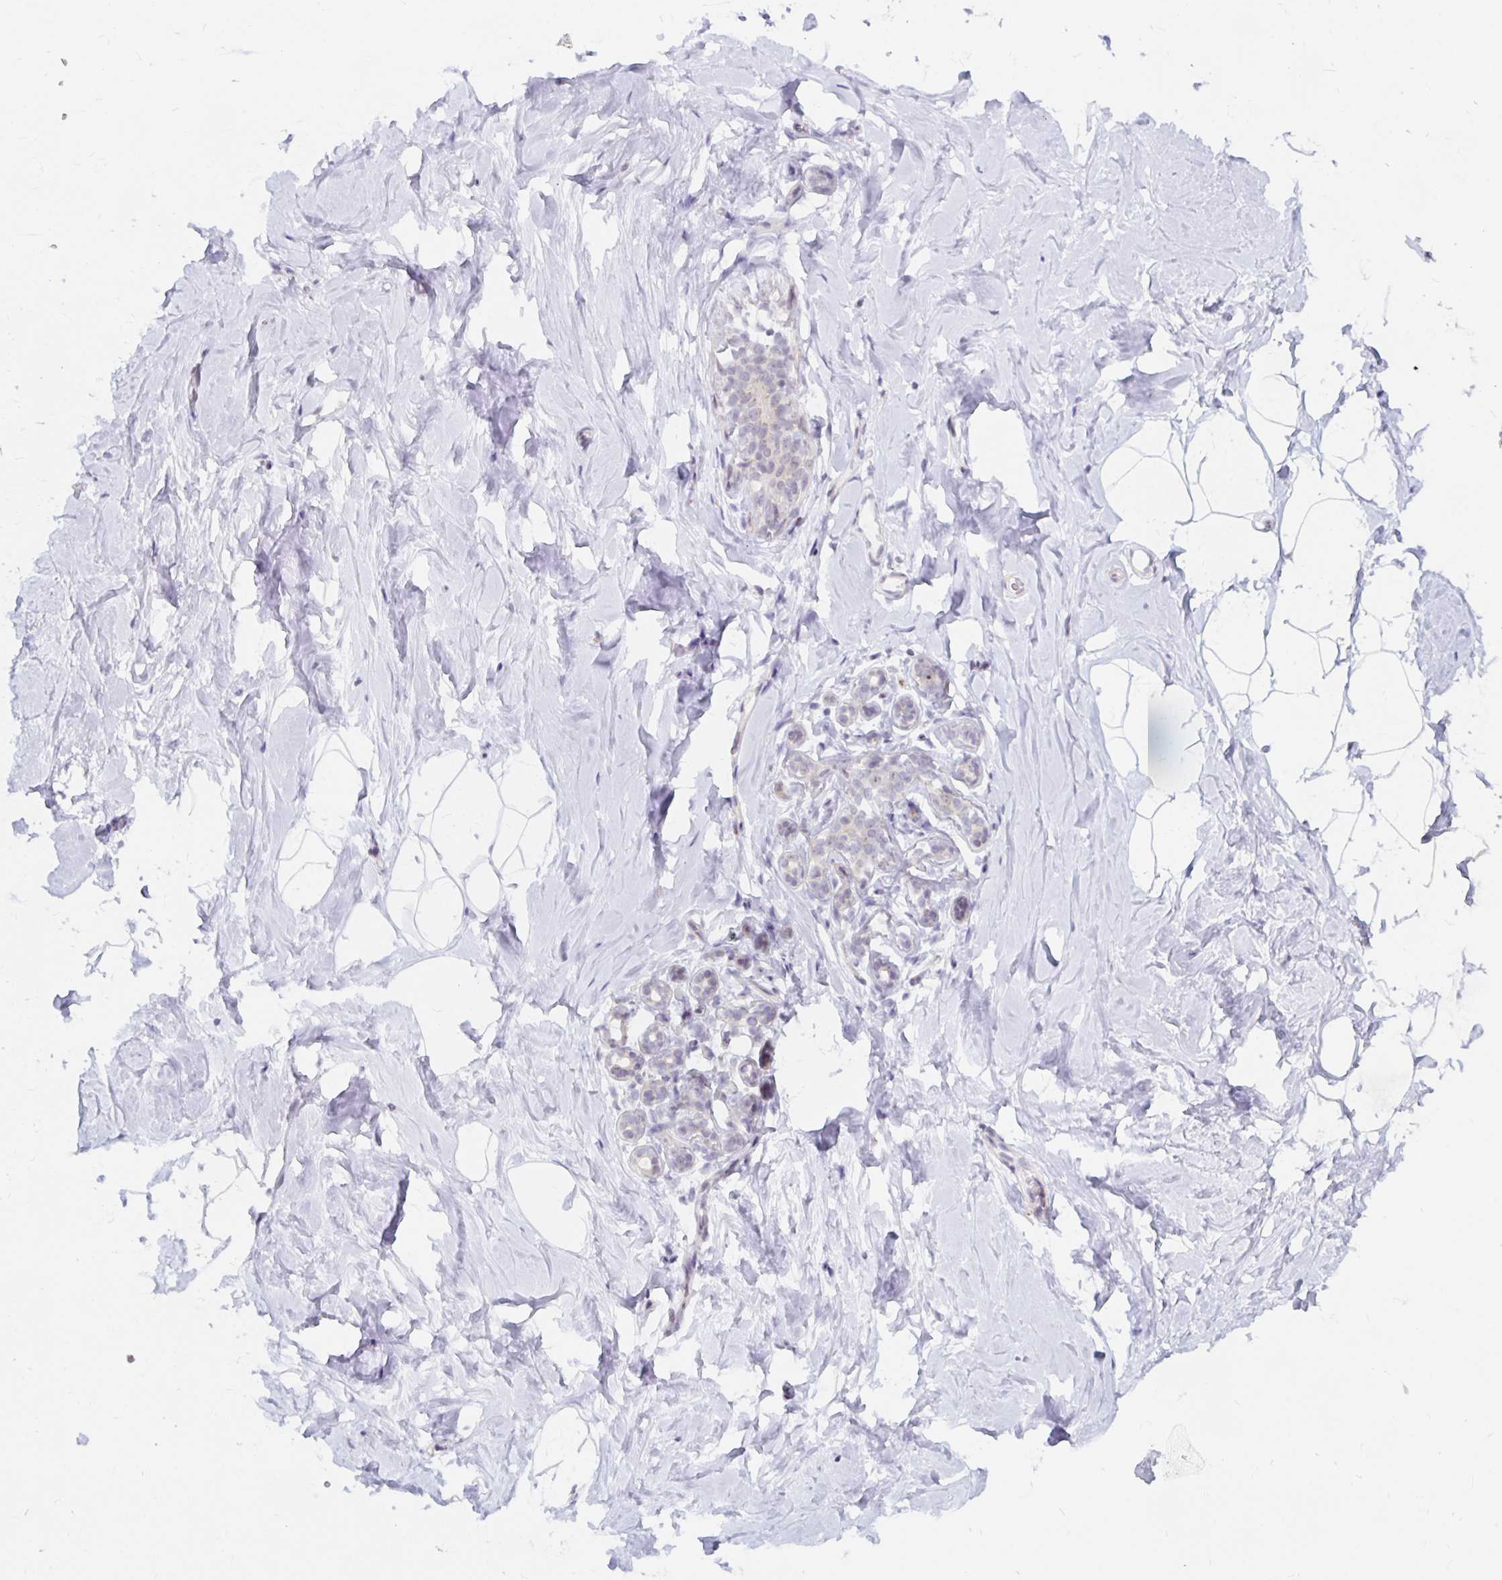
{"staining": {"intensity": "negative", "quantity": "none", "location": "none"}, "tissue": "breast", "cell_type": "Adipocytes", "image_type": "normal", "snomed": [{"axis": "morphology", "description": "Normal tissue, NOS"}, {"axis": "topography", "description": "Breast"}], "caption": "This is a histopathology image of immunohistochemistry (IHC) staining of unremarkable breast, which shows no staining in adipocytes. (Brightfield microscopy of DAB IHC at high magnification).", "gene": "NUP85", "patient": {"sex": "female", "age": 32}}